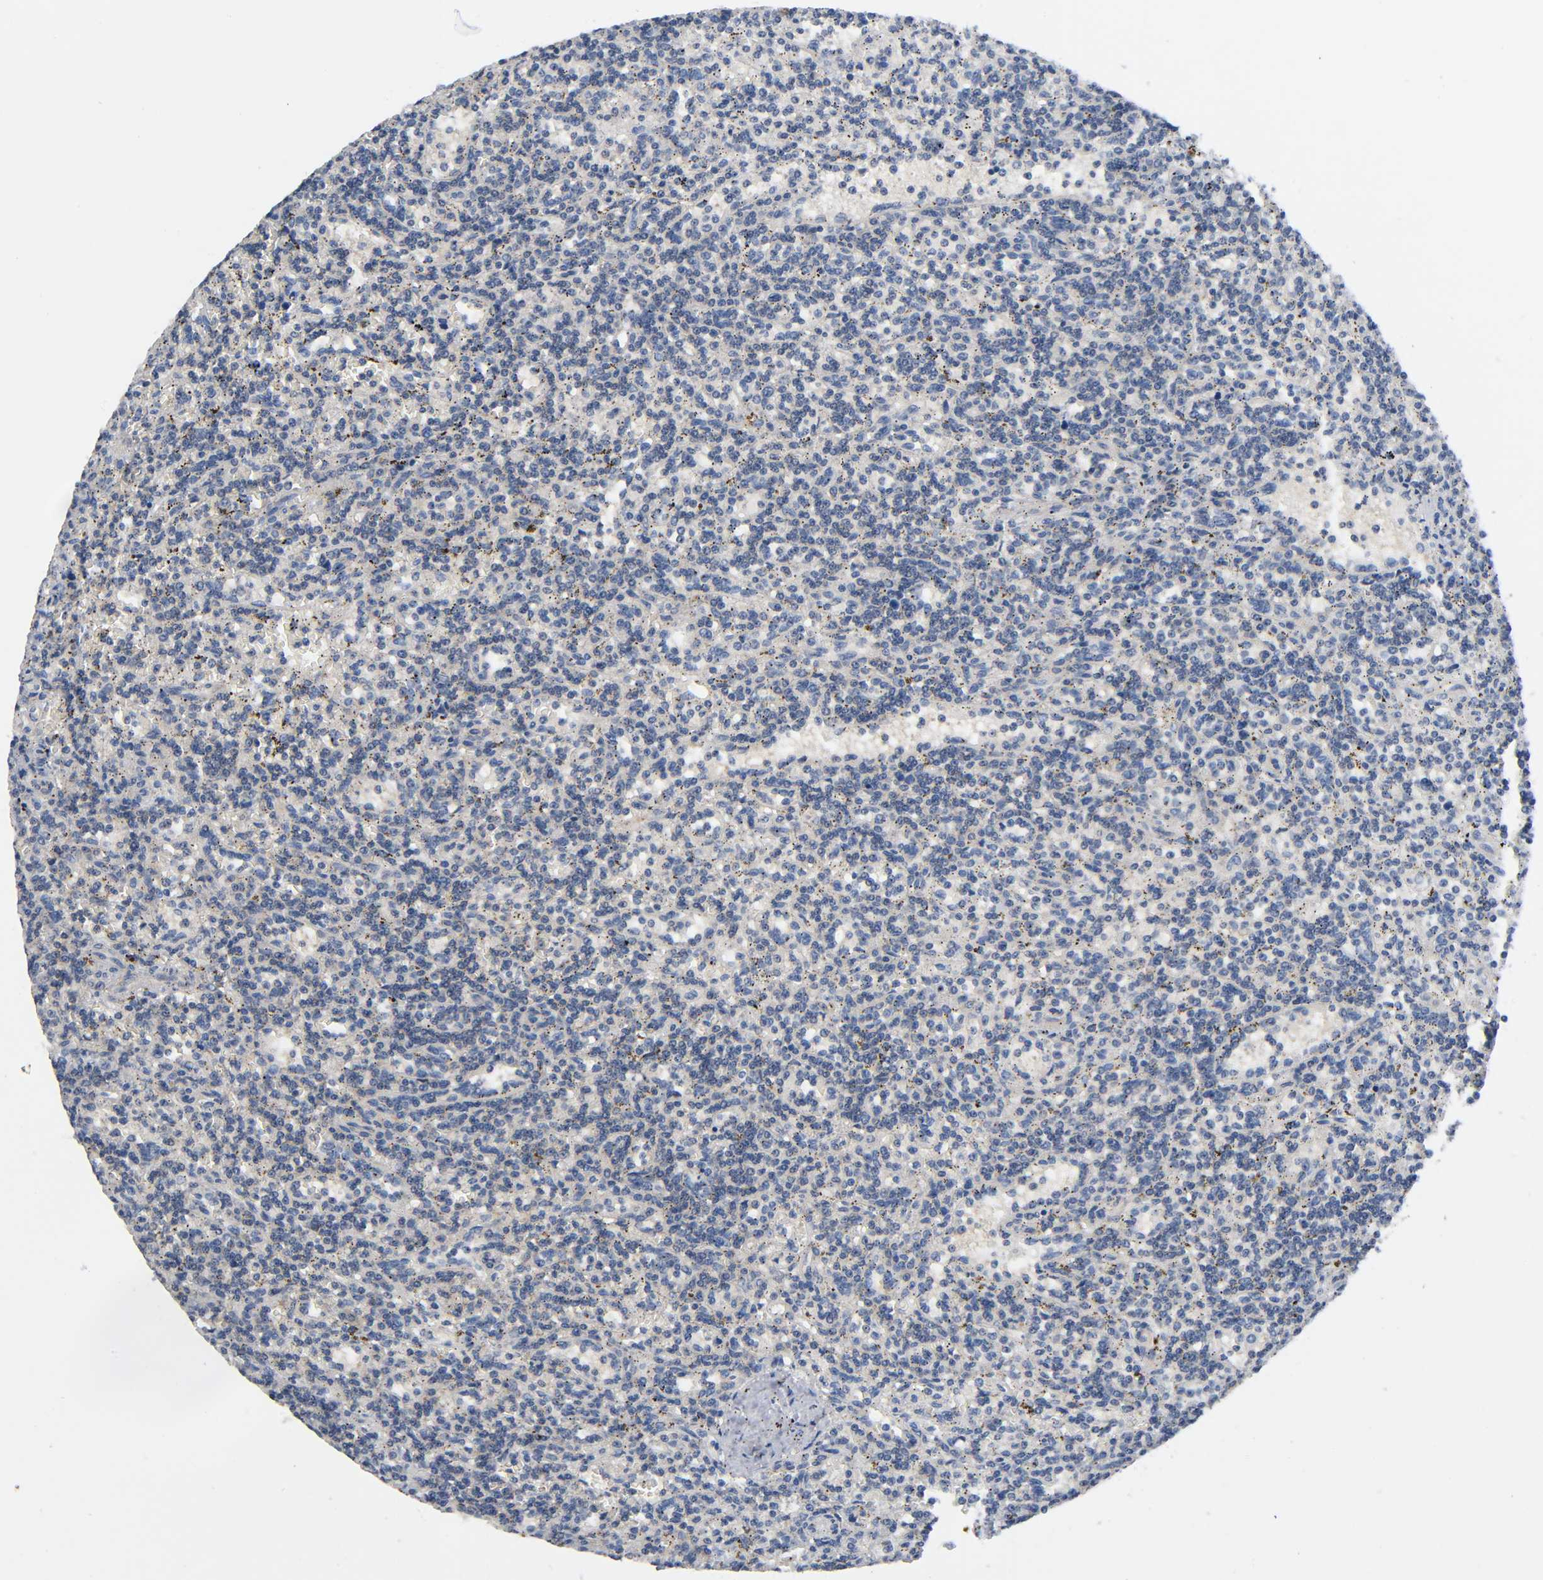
{"staining": {"intensity": "negative", "quantity": "none", "location": "none"}, "tissue": "lymphoma", "cell_type": "Tumor cells", "image_type": "cancer", "snomed": [{"axis": "morphology", "description": "Malignant lymphoma, non-Hodgkin's type, Low grade"}, {"axis": "topography", "description": "Spleen"}], "caption": "The image reveals no significant staining in tumor cells of malignant lymphoma, non-Hodgkin's type (low-grade).", "gene": "HDAC6", "patient": {"sex": "male", "age": 73}}